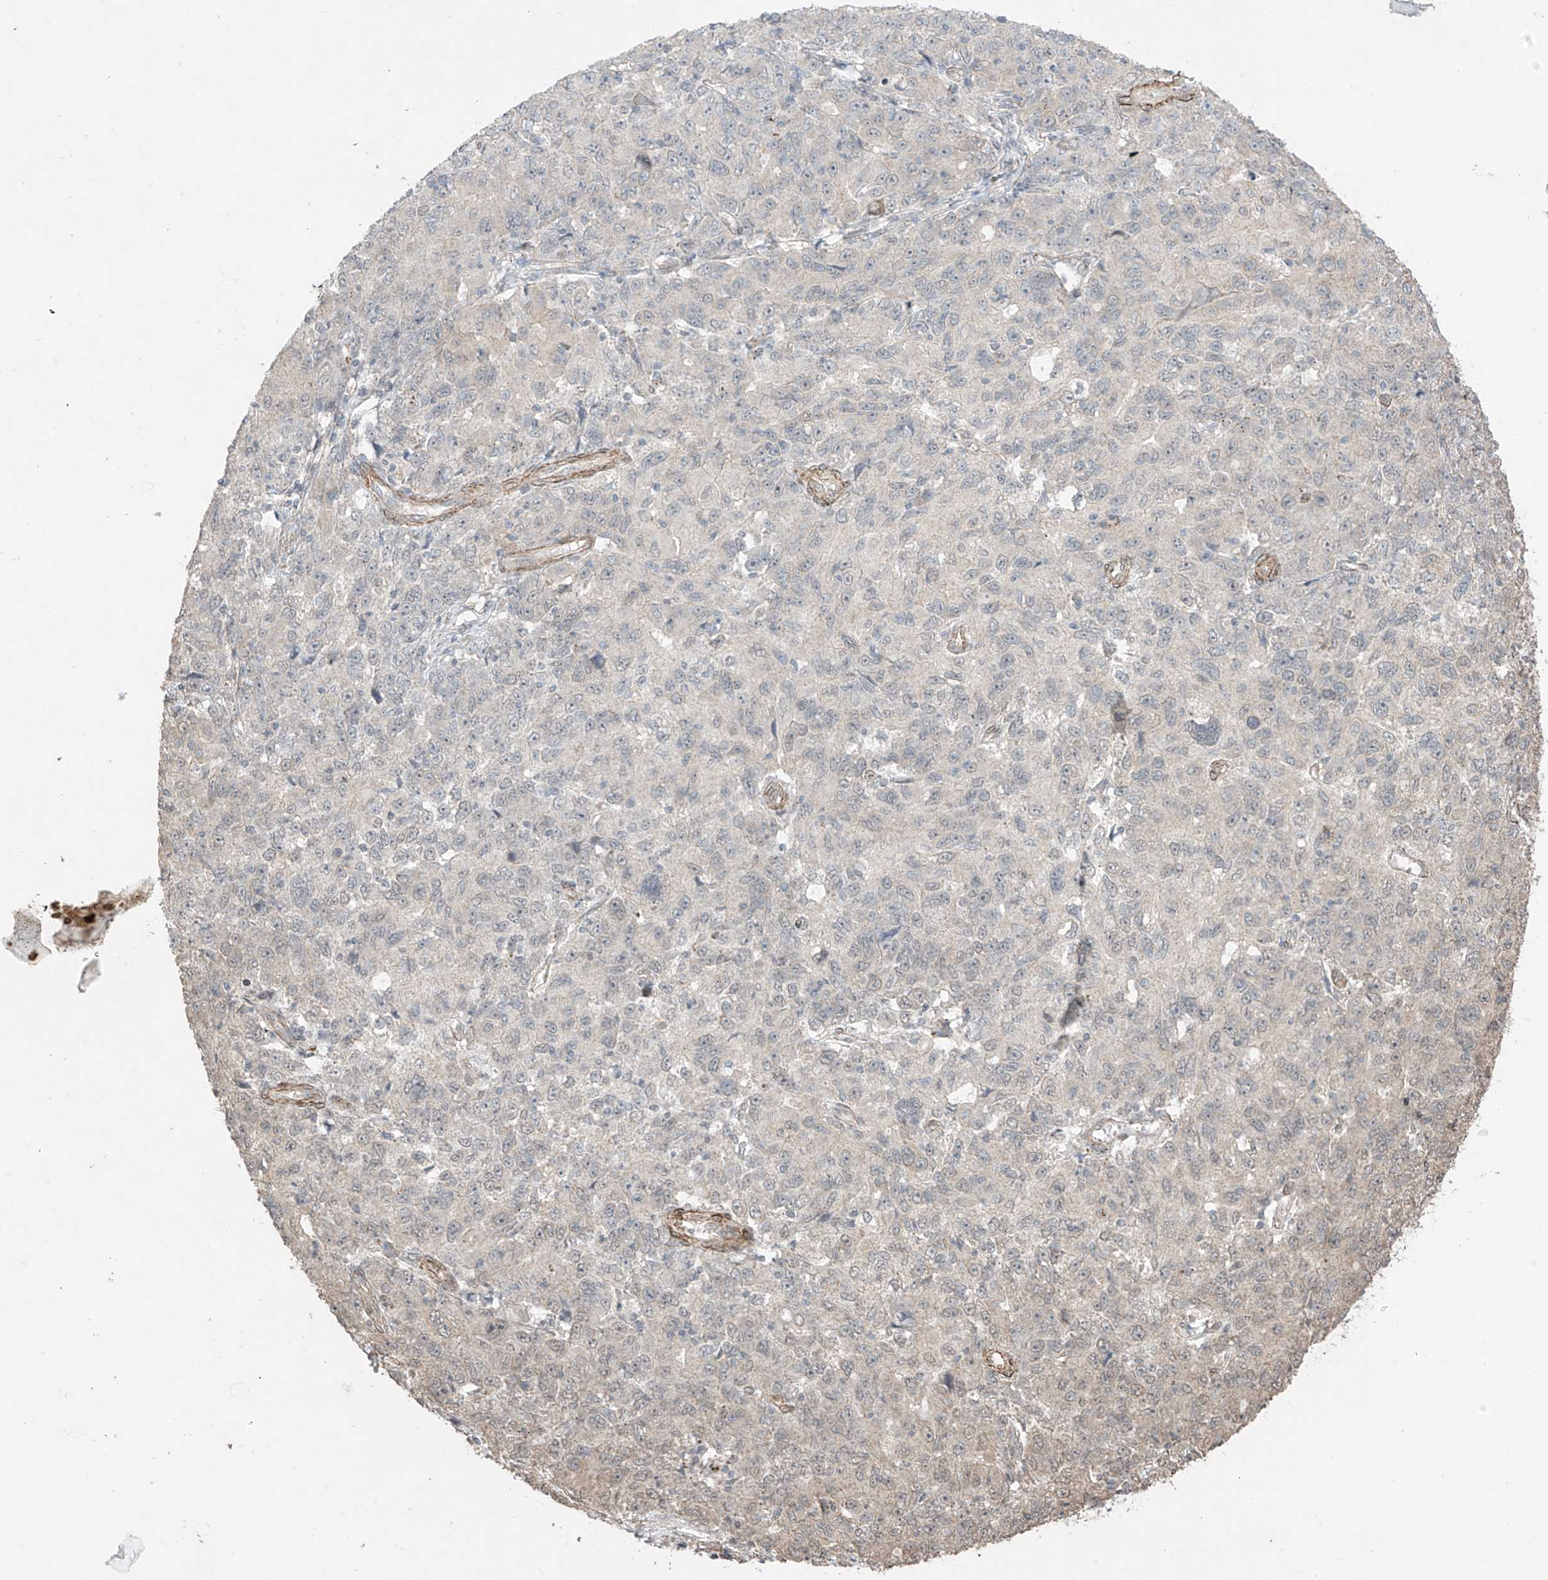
{"staining": {"intensity": "weak", "quantity": "<25%", "location": "cytoplasmic/membranous"}, "tissue": "ovarian cancer", "cell_type": "Tumor cells", "image_type": "cancer", "snomed": [{"axis": "morphology", "description": "Carcinoma, endometroid"}, {"axis": "topography", "description": "Ovary"}], "caption": "A photomicrograph of human ovarian endometroid carcinoma is negative for staining in tumor cells. (DAB immunohistochemistry (IHC) with hematoxylin counter stain).", "gene": "TTLL5", "patient": {"sex": "female", "age": 42}}